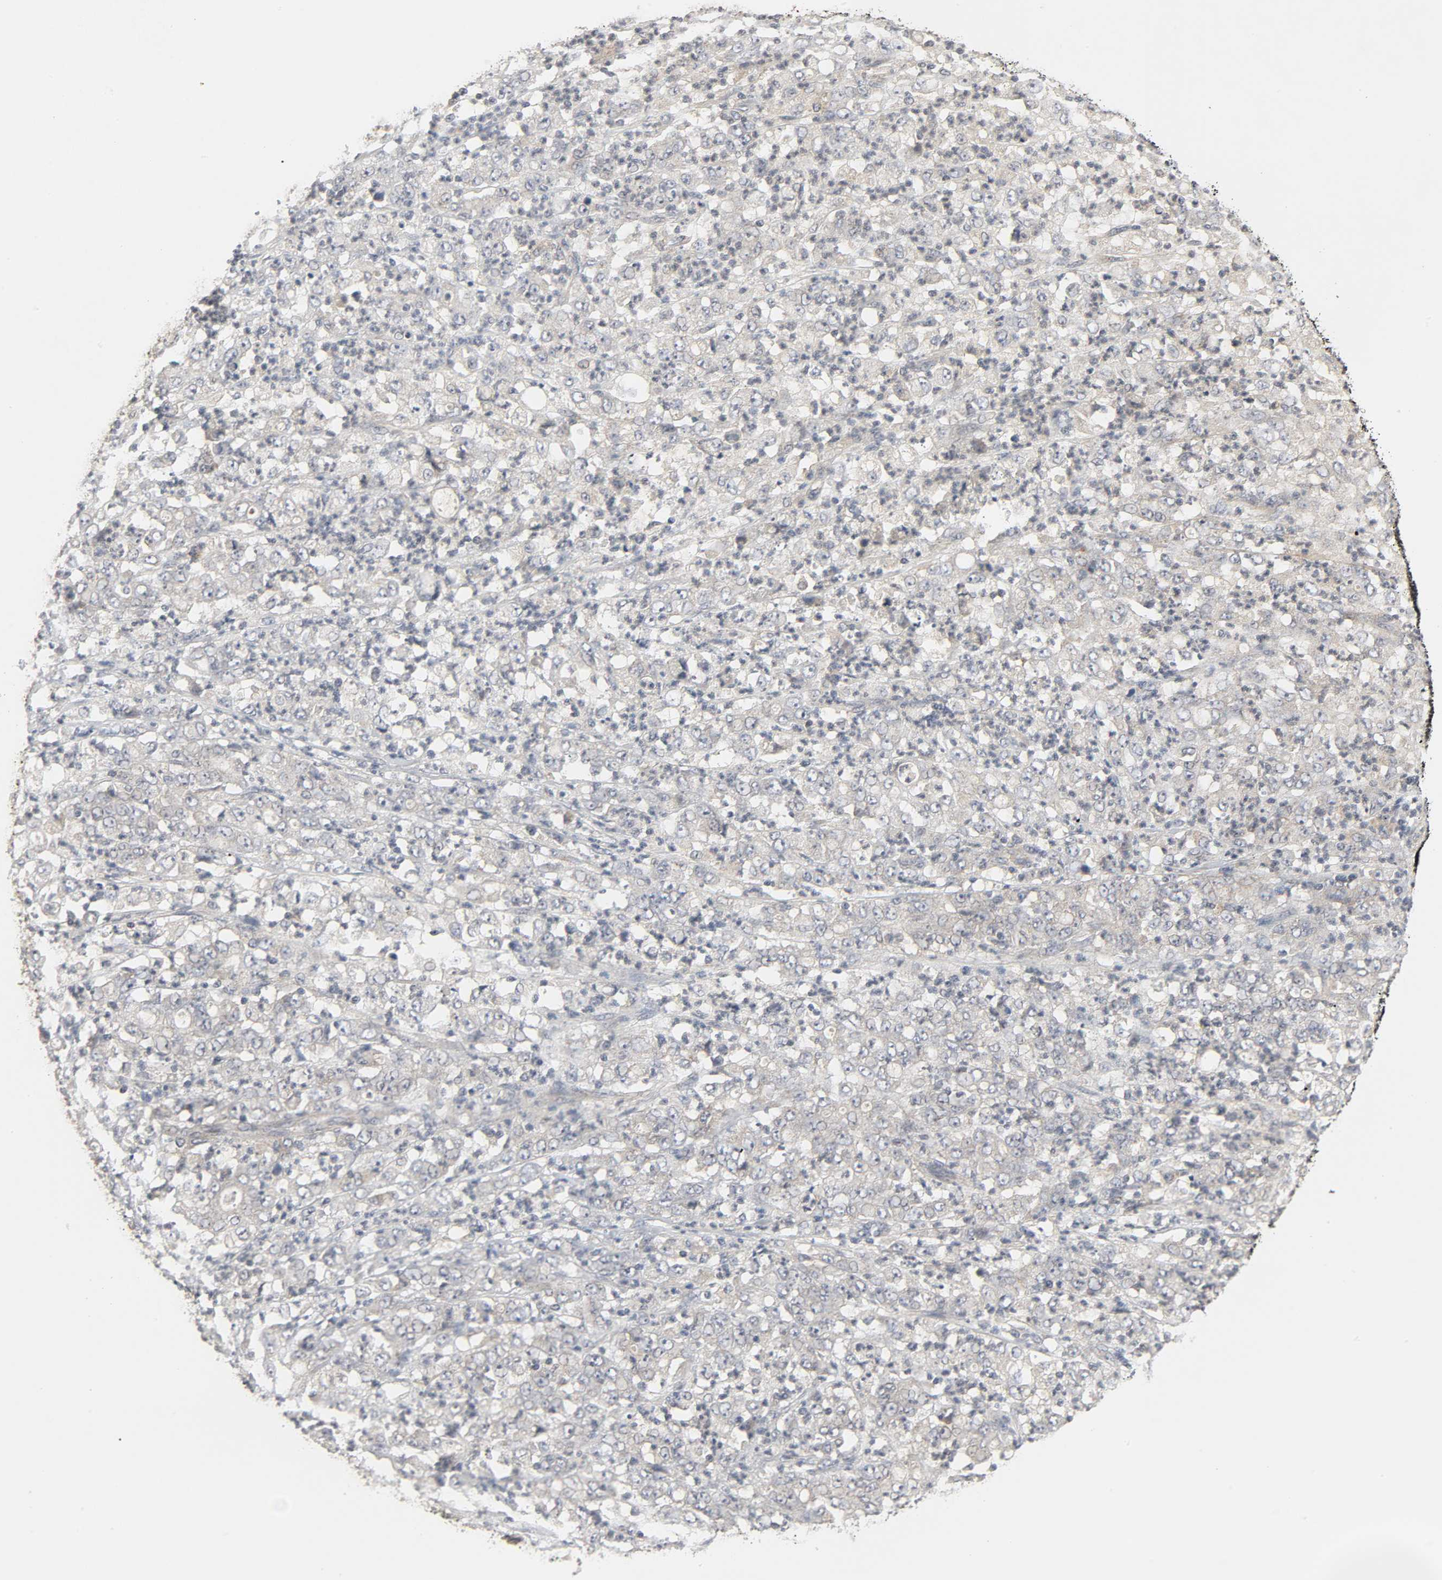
{"staining": {"intensity": "weak", "quantity": "25%-75%", "location": "cytoplasmic/membranous"}, "tissue": "stomach cancer", "cell_type": "Tumor cells", "image_type": "cancer", "snomed": [{"axis": "morphology", "description": "Adenocarcinoma, NOS"}, {"axis": "topography", "description": "Stomach, lower"}], "caption": "This histopathology image exhibits immunohistochemistry (IHC) staining of stomach adenocarcinoma, with low weak cytoplasmic/membranous positivity in about 25%-75% of tumor cells.", "gene": "CLIP1", "patient": {"sex": "female", "age": 71}}